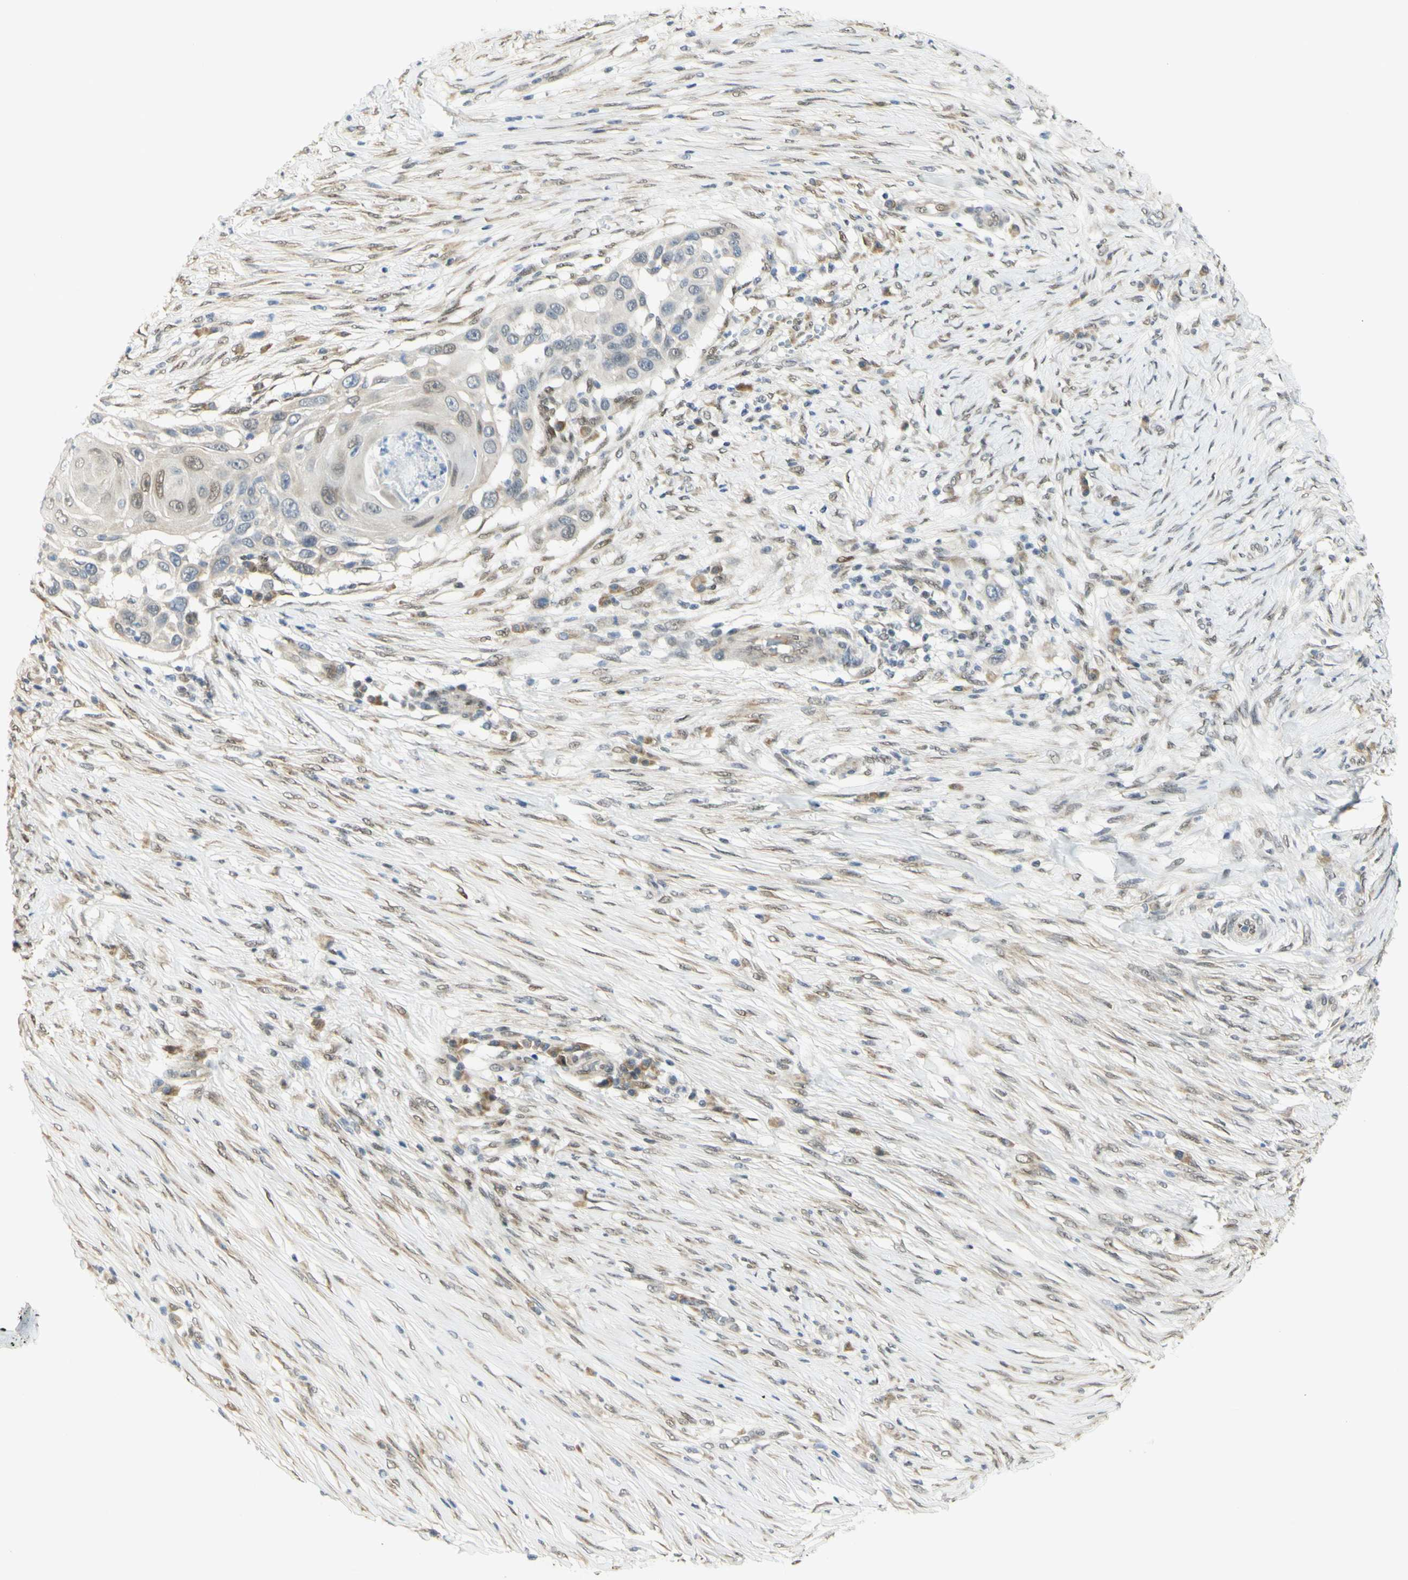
{"staining": {"intensity": "weak", "quantity": ">75%", "location": "nuclear"}, "tissue": "skin cancer", "cell_type": "Tumor cells", "image_type": "cancer", "snomed": [{"axis": "morphology", "description": "Squamous cell carcinoma, NOS"}, {"axis": "topography", "description": "Skin"}], "caption": "This histopathology image reveals skin squamous cell carcinoma stained with immunohistochemistry (IHC) to label a protein in brown. The nuclear of tumor cells show weak positivity for the protein. Nuclei are counter-stained blue.", "gene": "DDX1", "patient": {"sex": "female", "age": 44}}